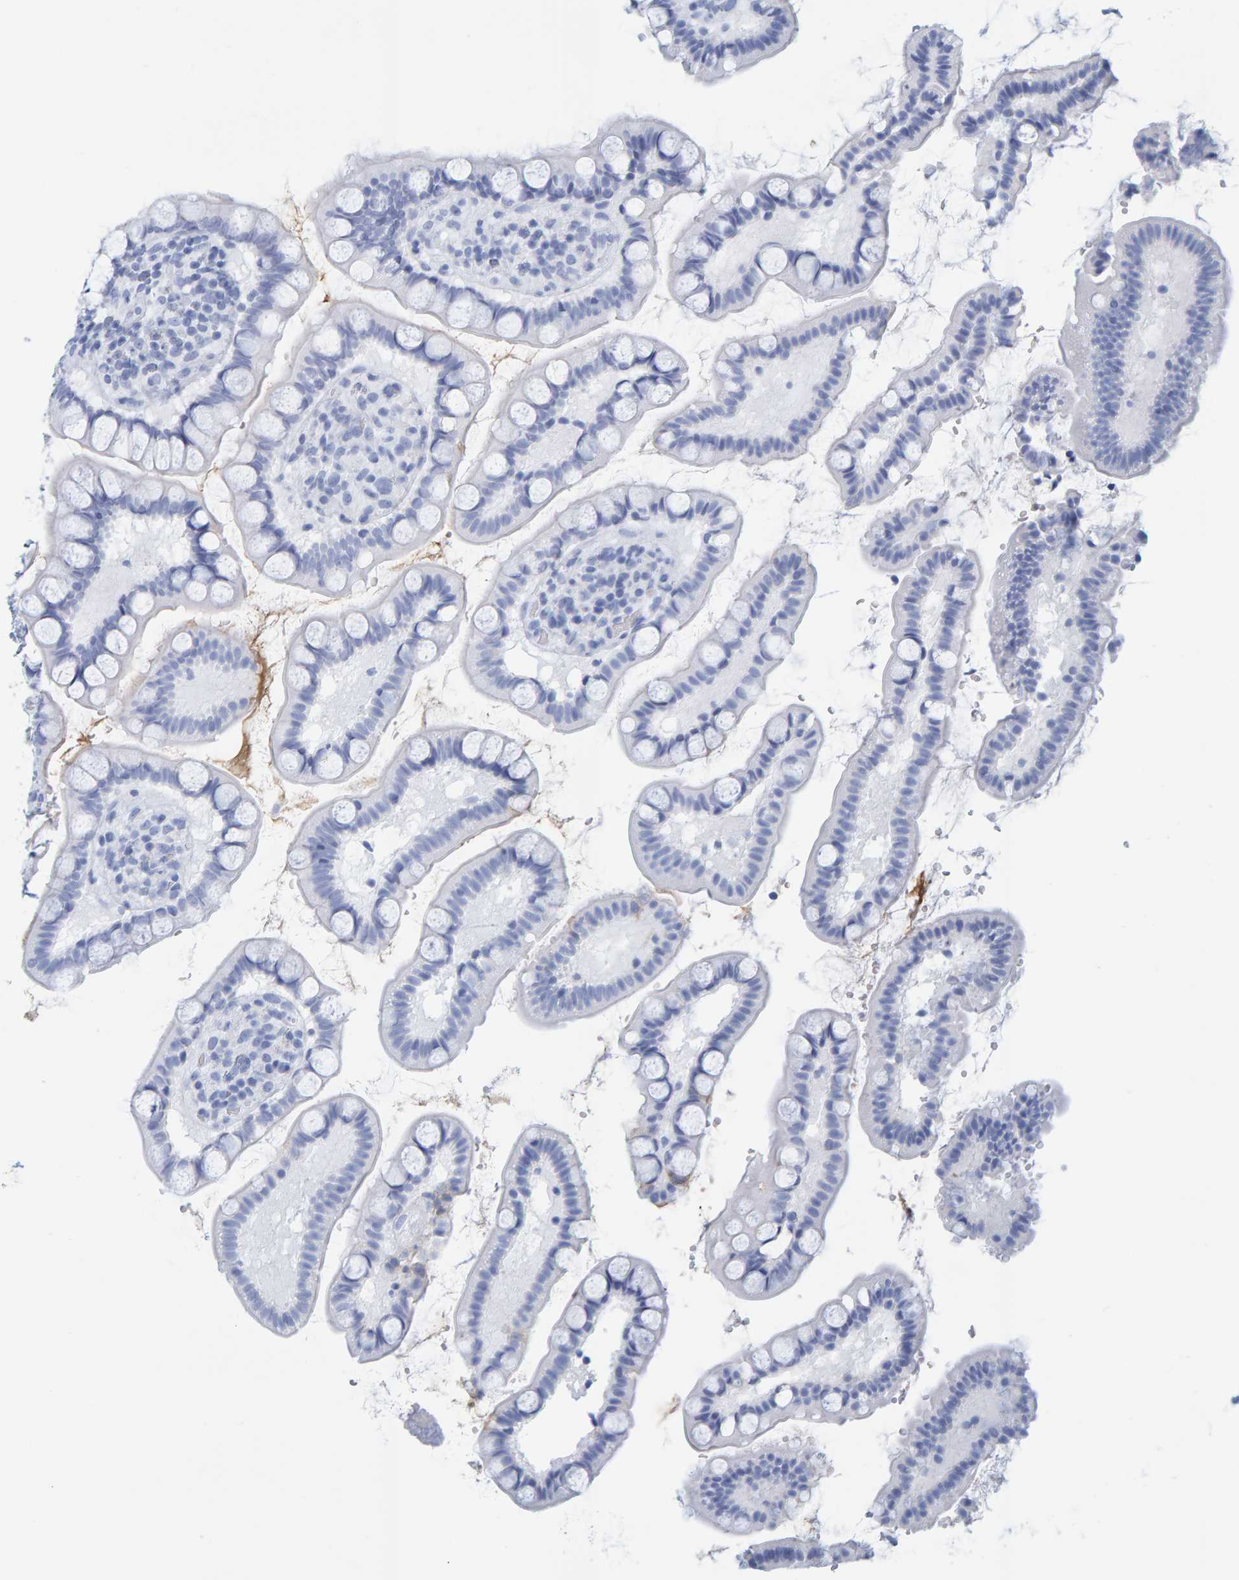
{"staining": {"intensity": "negative", "quantity": "none", "location": "none"}, "tissue": "small intestine", "cell_type": "Glandular cells", "image_type": "normal", "snomed": [{"axis": "morphology", "description": "Normal tissue, NOS"}, {"axis": "topography", "description": "Small intestine"}], "caption": "Human small intestine stained for a protein using immunohistochemistry (IHC) demonstrates no positivity in glandular cells.", "gene": "SFTPC", "patient": {"sex": "female", "age": 84}}